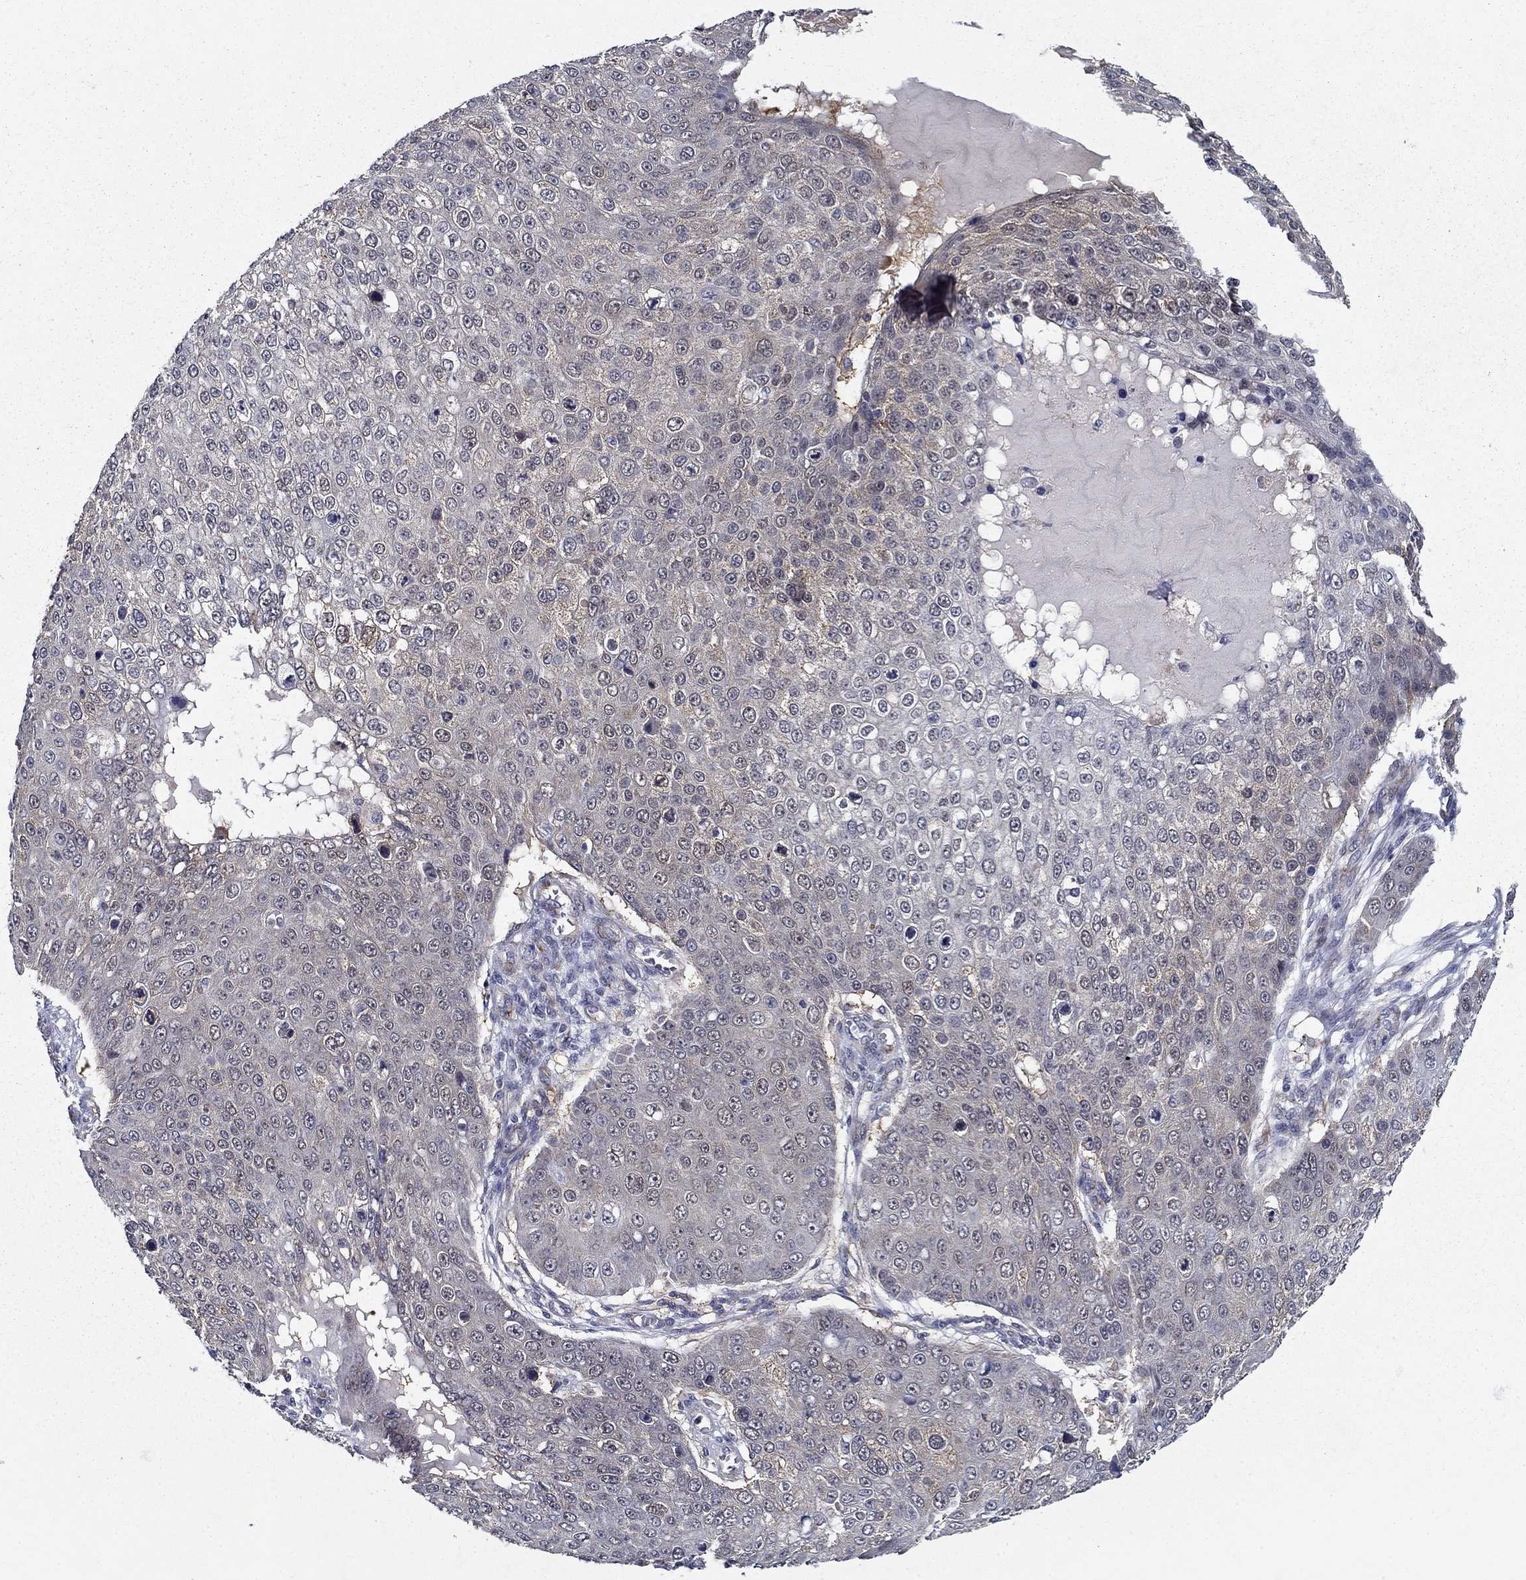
{"staining": {"intensity": "weak", "quantity": "<25%", "location": "cytoplasmic/membranous"}, "tissue": "skin cancer", "cell_type": "Tumor cells", "image_type": "cancer", "snomed": [{"axis": "morphology", "description": "Squamous cell carcinoma, NOS"}, {"axis": "topography", "description": "Skin"}], "caption": "A histopathology image of human squamous cell carcinoma (skin) is negative for staining in tumor cells.", "gene": "LACTB2", "patient": {"sex": "male", "age": 71}}